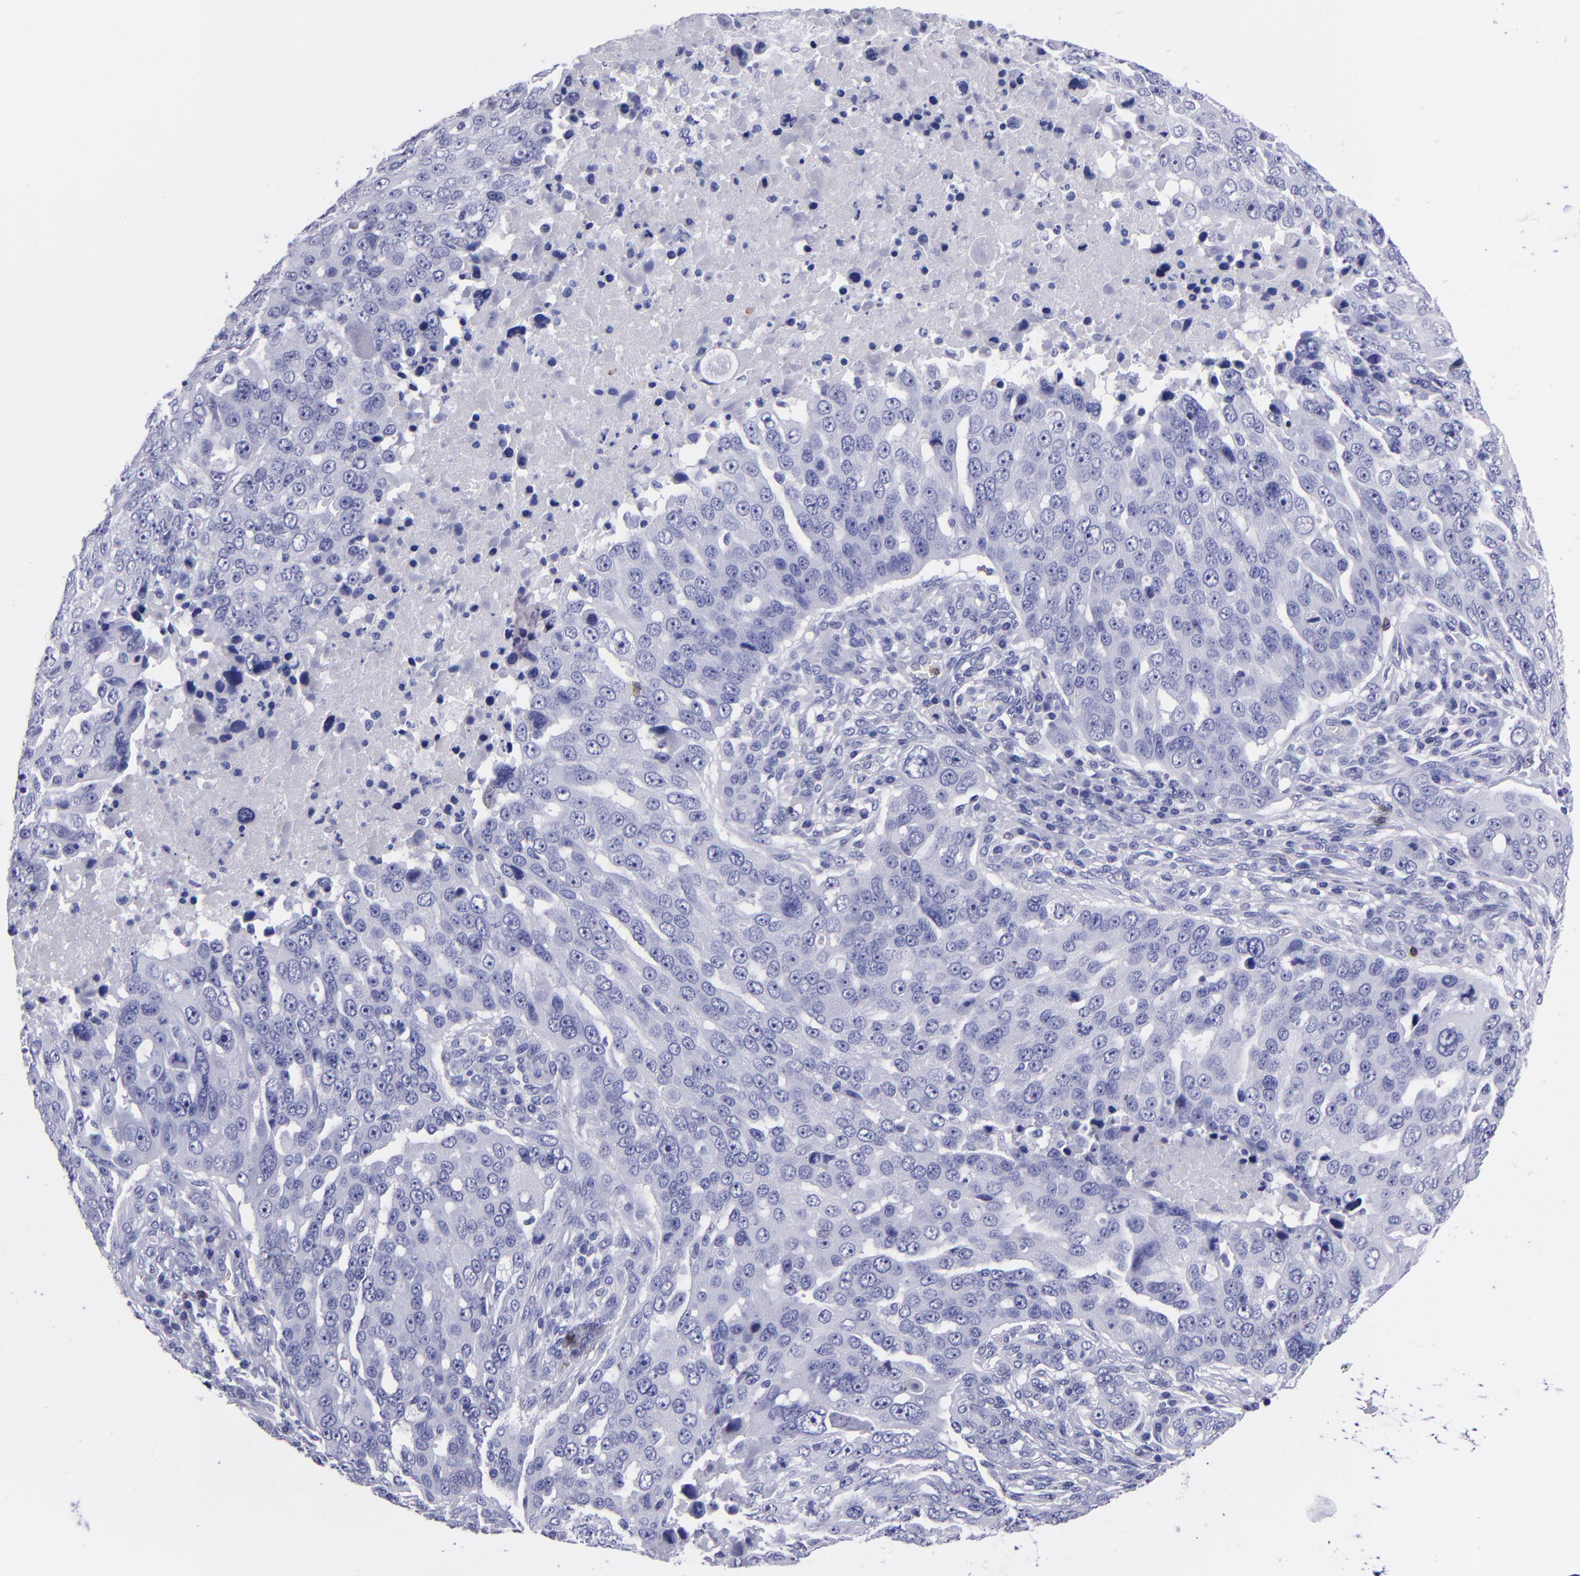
{"staining": {"intensity": "negative", "quantity": "none", "location": "none"}, "tissue": "ovarian cancer", "cell_type": "Tumor cells", "image_type": "cancer", "snomed": [{"axis": "morphology", "description": "Carcinoma, endometroid"}, {"axis": "topography", "description": "Ovary"}], "caption": "A high-resolution photomicrograph shows immunohistochemistry (IHC) staining of ovarian cancer (endometroid carcinoma), which reveals no significant staining in tumor cells.", "gene": "CD6", "patient": {"sex": "female", "age": 75}}